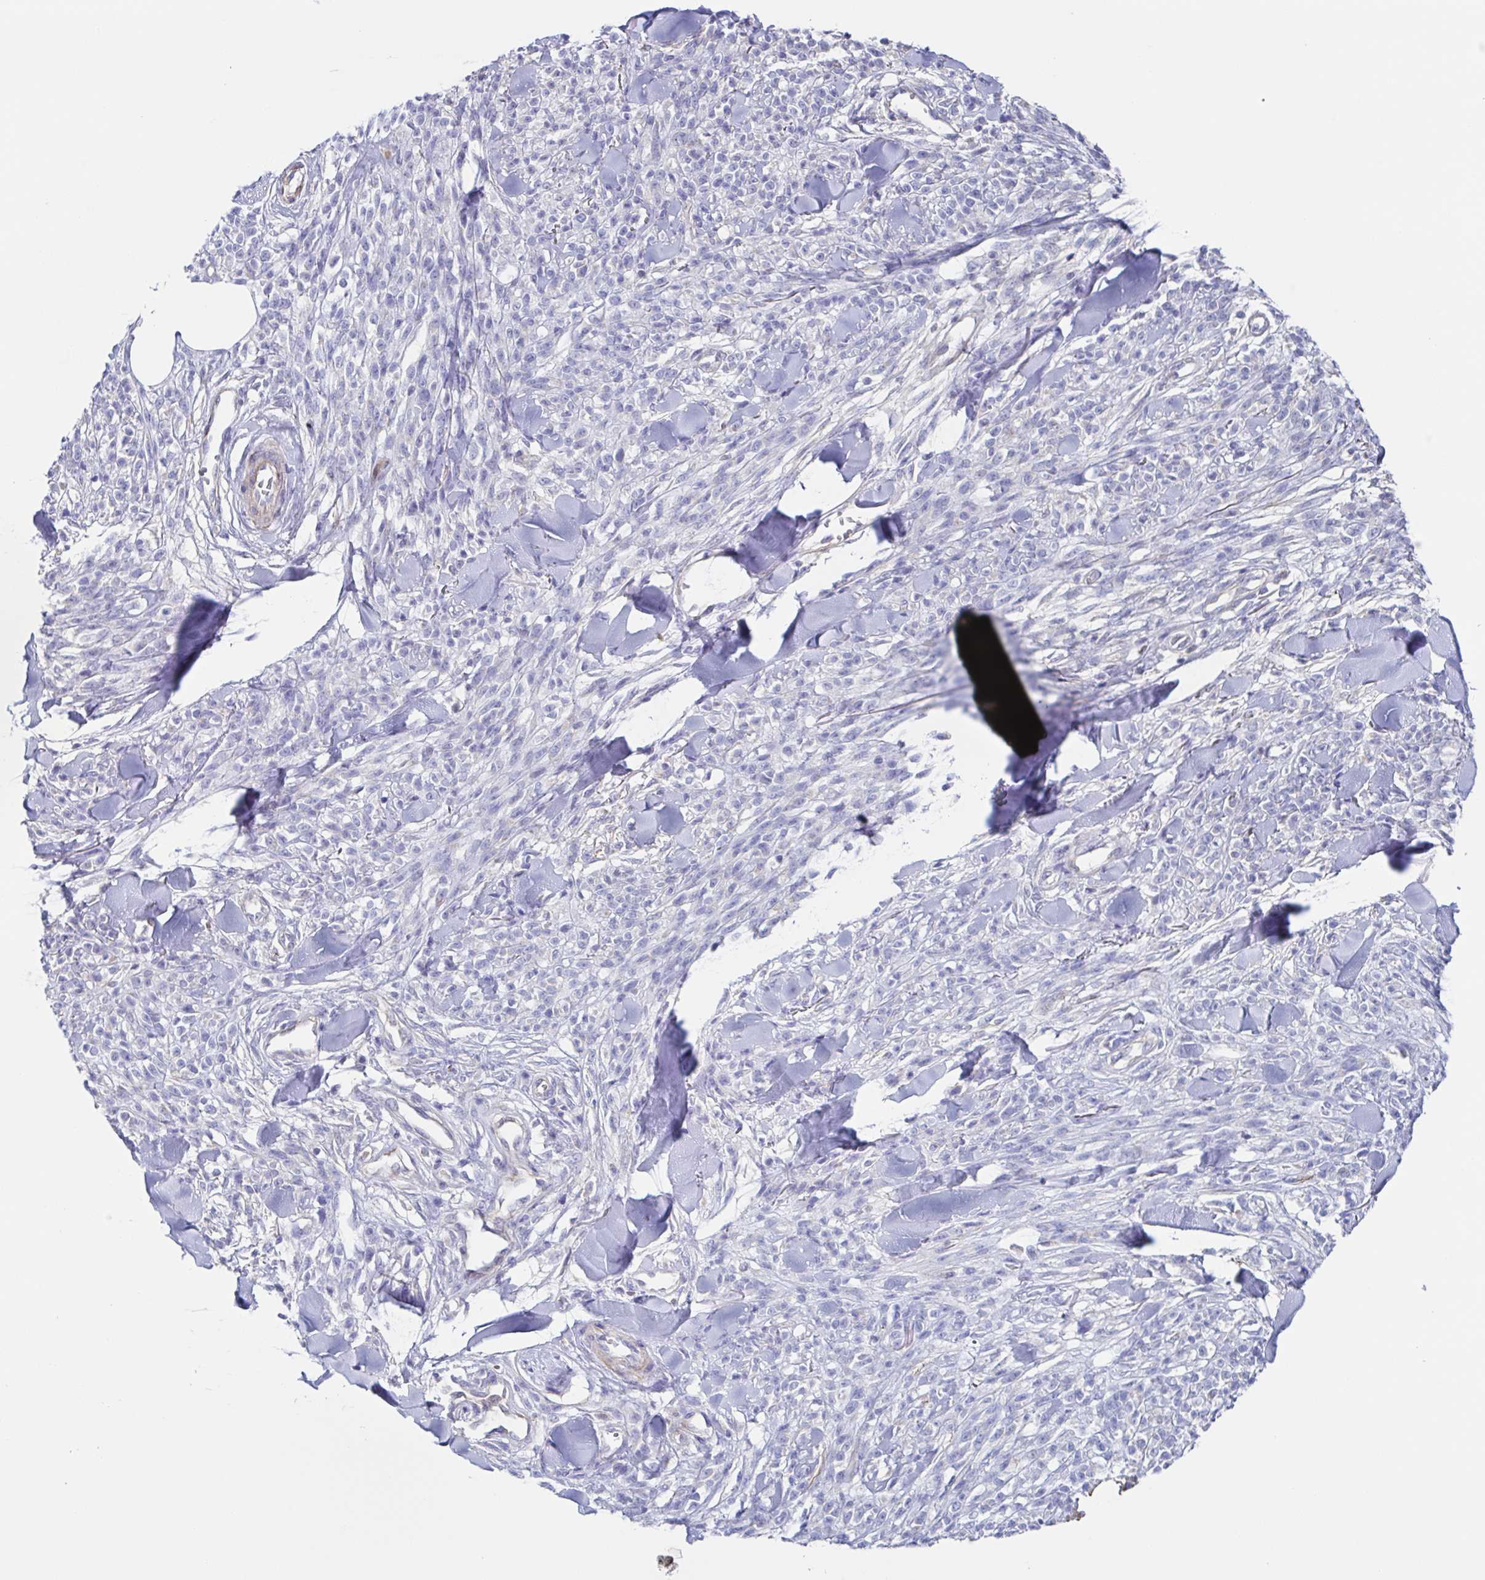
{"staining": {"intensity": "negative", "quantity": "none", "location": "none"}, "tissue": "melanoma", "cell_type": "Tumor cells", "image_type": "cancer", "snomed": [{"axis": "morphology", "description": "Malignant melanoma, NOS"}, {"axis": "topography", "description": "Skin"}, {"axis": "topography", "description": "Skin of trunk"}], "caption": "Immunohistochemical staining of human malignant melanoma exhibits no significant expression in tumor cells.", "gene": "PBOV1", "patient": {"sex": "male", "age": 74}}